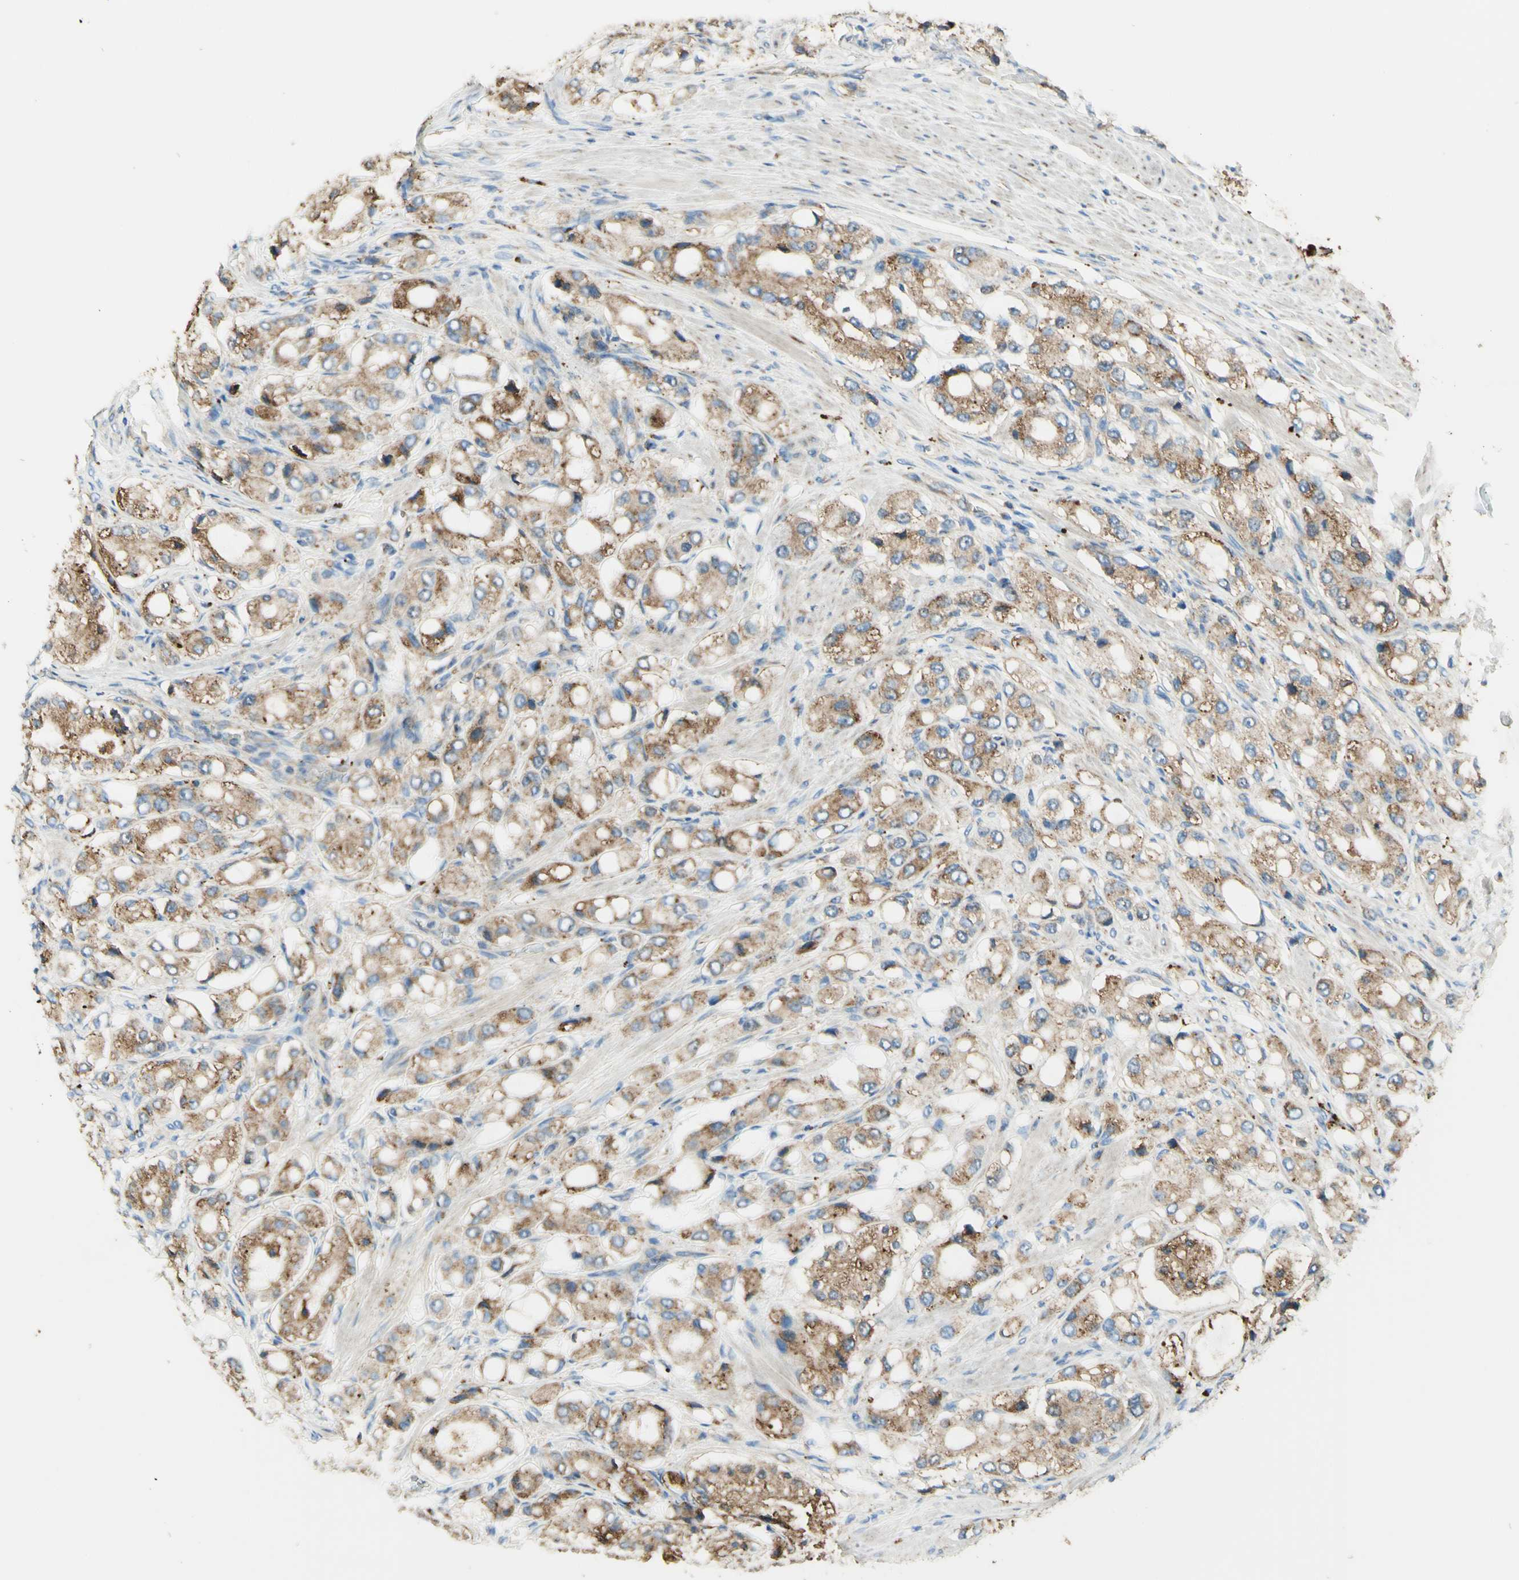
{"staining": {"intensity": "strong", "quantity": ">75%", "location": "cytoplasmic/membranous"}, "tissue": "prostate cancer", "cell_type": "Tumor cells", "image_type": "cancer", "snomed": [{"axis": "morphology", "description": "Adenocarcinoma, High grade"}, {"axis": "topography", "description": "Prostate"}], "caption": "Protein analysis of prostate cancer (adenocarcinoma (high-grade)) tissue exhibits strong cytoplasmic/membranous staining in about >75% of tumor cells. Nuclei are stained in blue.", "gene": "ARMC10", "patient": {"sex": "male", "age": 65}}